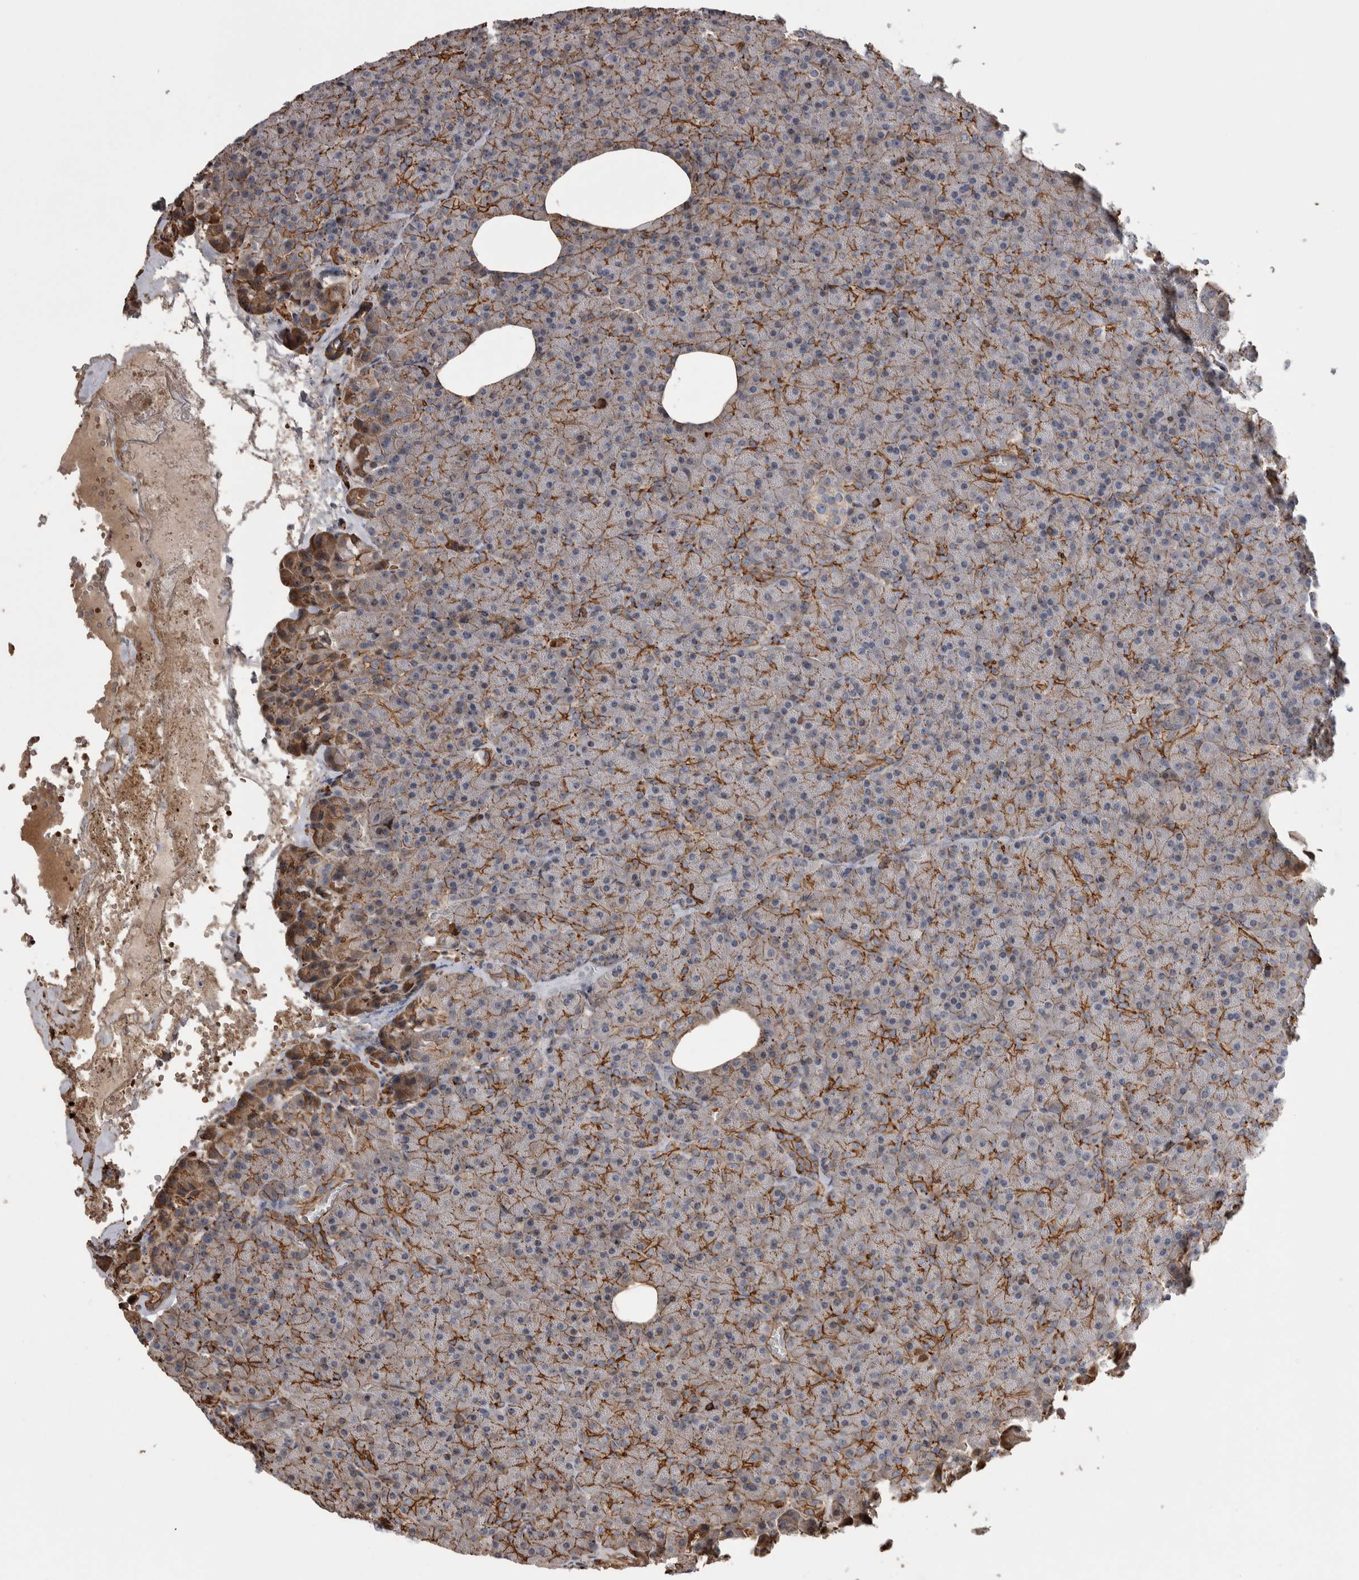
{"staining": {"intensity": "moderate", "quantity": ">75%", "location": "cytoplasmic/membranous"}, "tissue": "pancreas", "cell_type": "Exocrine glandular cells", "image_type": "normal", "snomed": [{"axis": "morphology", "description": "Normal tissue, NOS"}, {"axis": "morphology", "description": "Carcinoid, malignant, NOS"}, {"axis": "topography", "description": "Pancreas"}], "caption": "This micrograph shows immunohistochemistry (IHC) staining of benign pancreas, with medium moderate cytoplasmic/membranous staining in approximately >75% of exocrine glandular cells.", "gene": "ENPP2", "patient": {"sex": "female", "age": 35}}